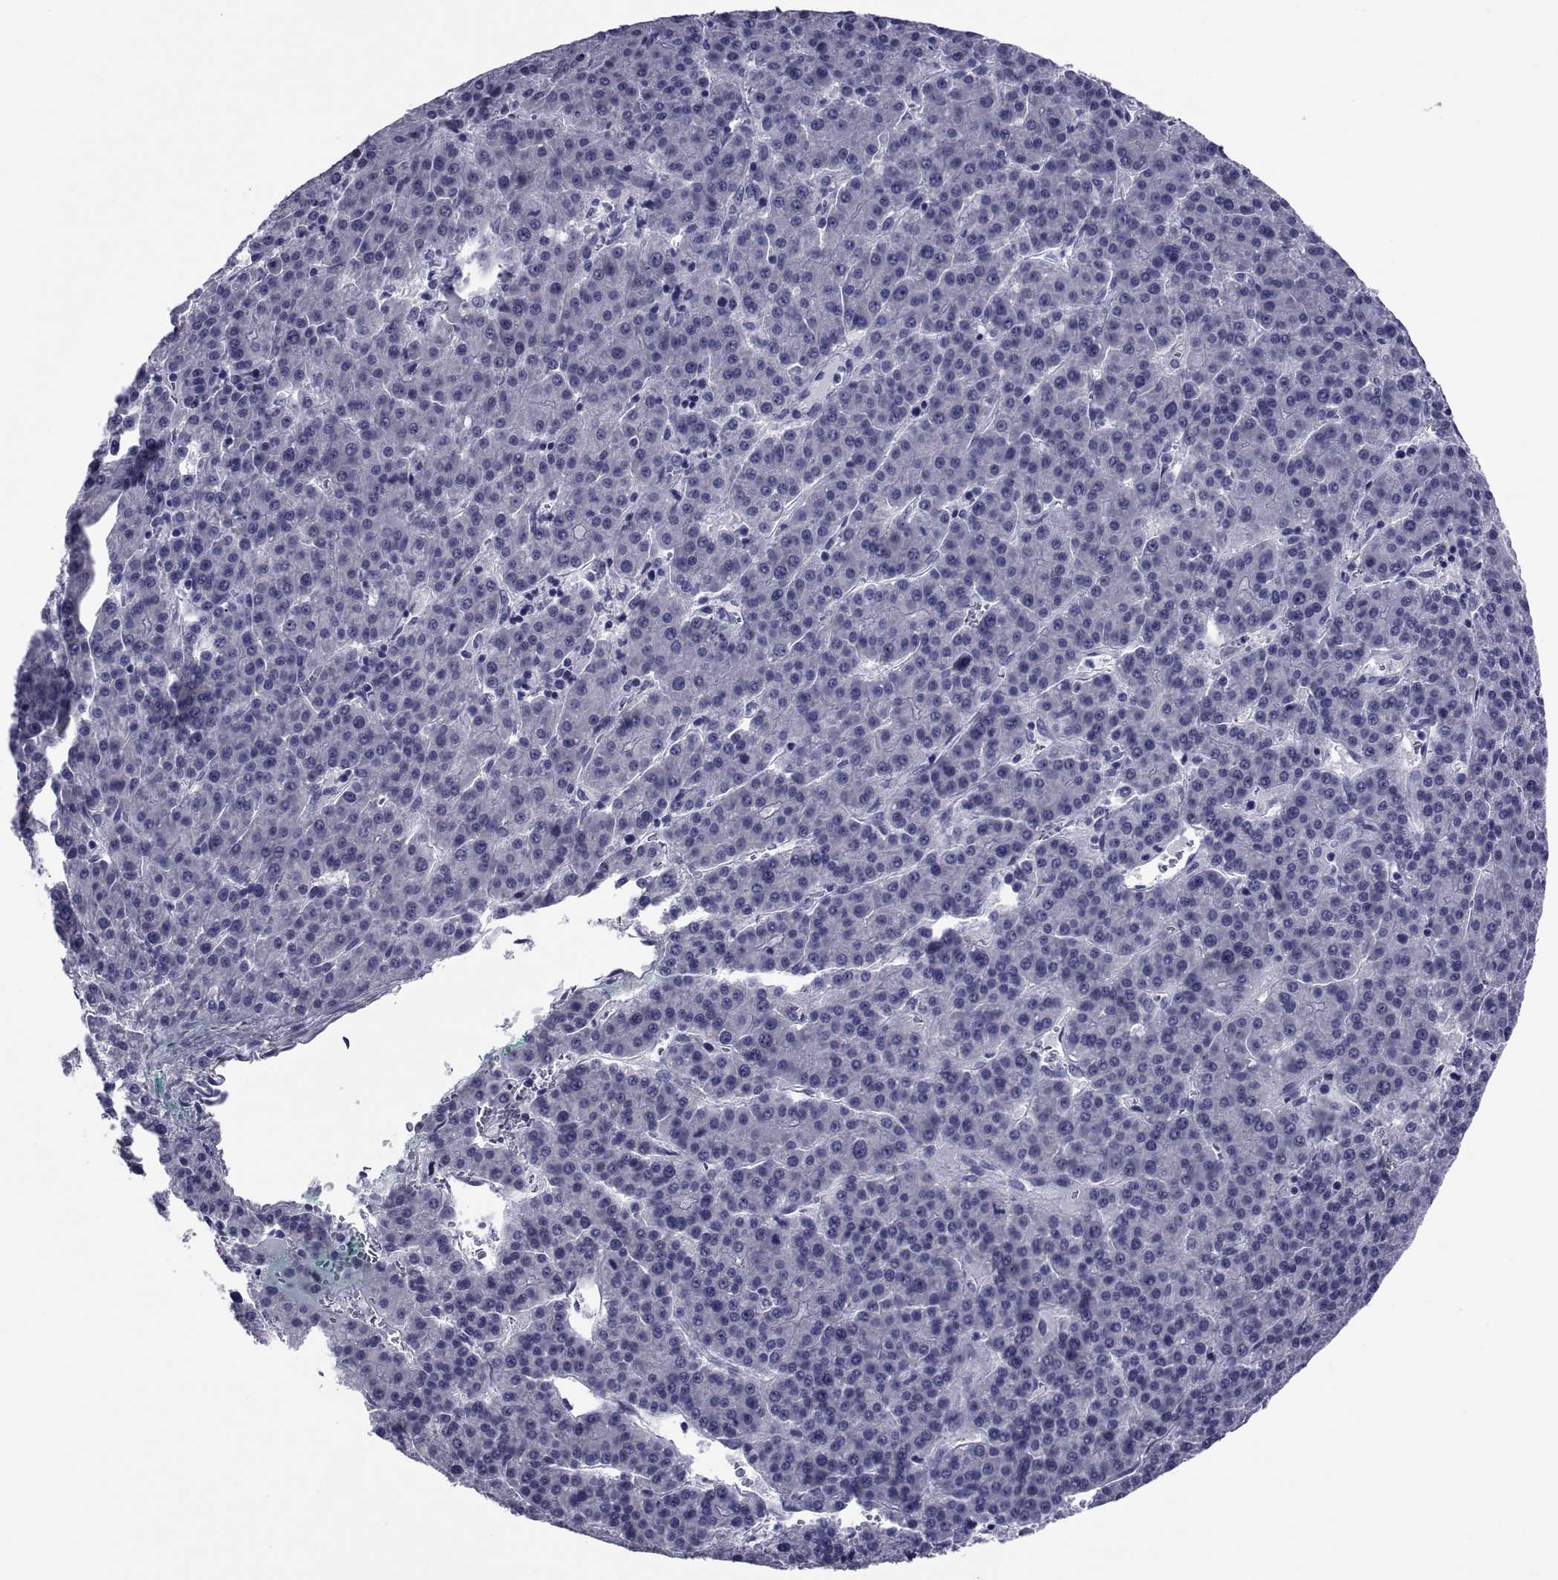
{"staining": {"intensity": "negative", "quantity": "none", "location": "none"}, "tissue": "liver cancer", "cell_type": "Tumor cells", "image_type": "cancer", "snomed": [{"axis": "morphology", "description": "Carcinoma, Hepatocellular, NOS"}, {"axis": "topography", "description": "Liver"}], "caption": "High power microscopy micrograph of an IHC histopathology image of liver hepatocellular carcinoma, revealing no significant positivity in tumor cells. (Stains: DAB immunohistochemistry (IHC) with hematoxylin counter stain, Microscopy: brightfield microscopy at high magnification).", "gene": "GKAP1", "patient": {"sex": "female", "age": 58}}